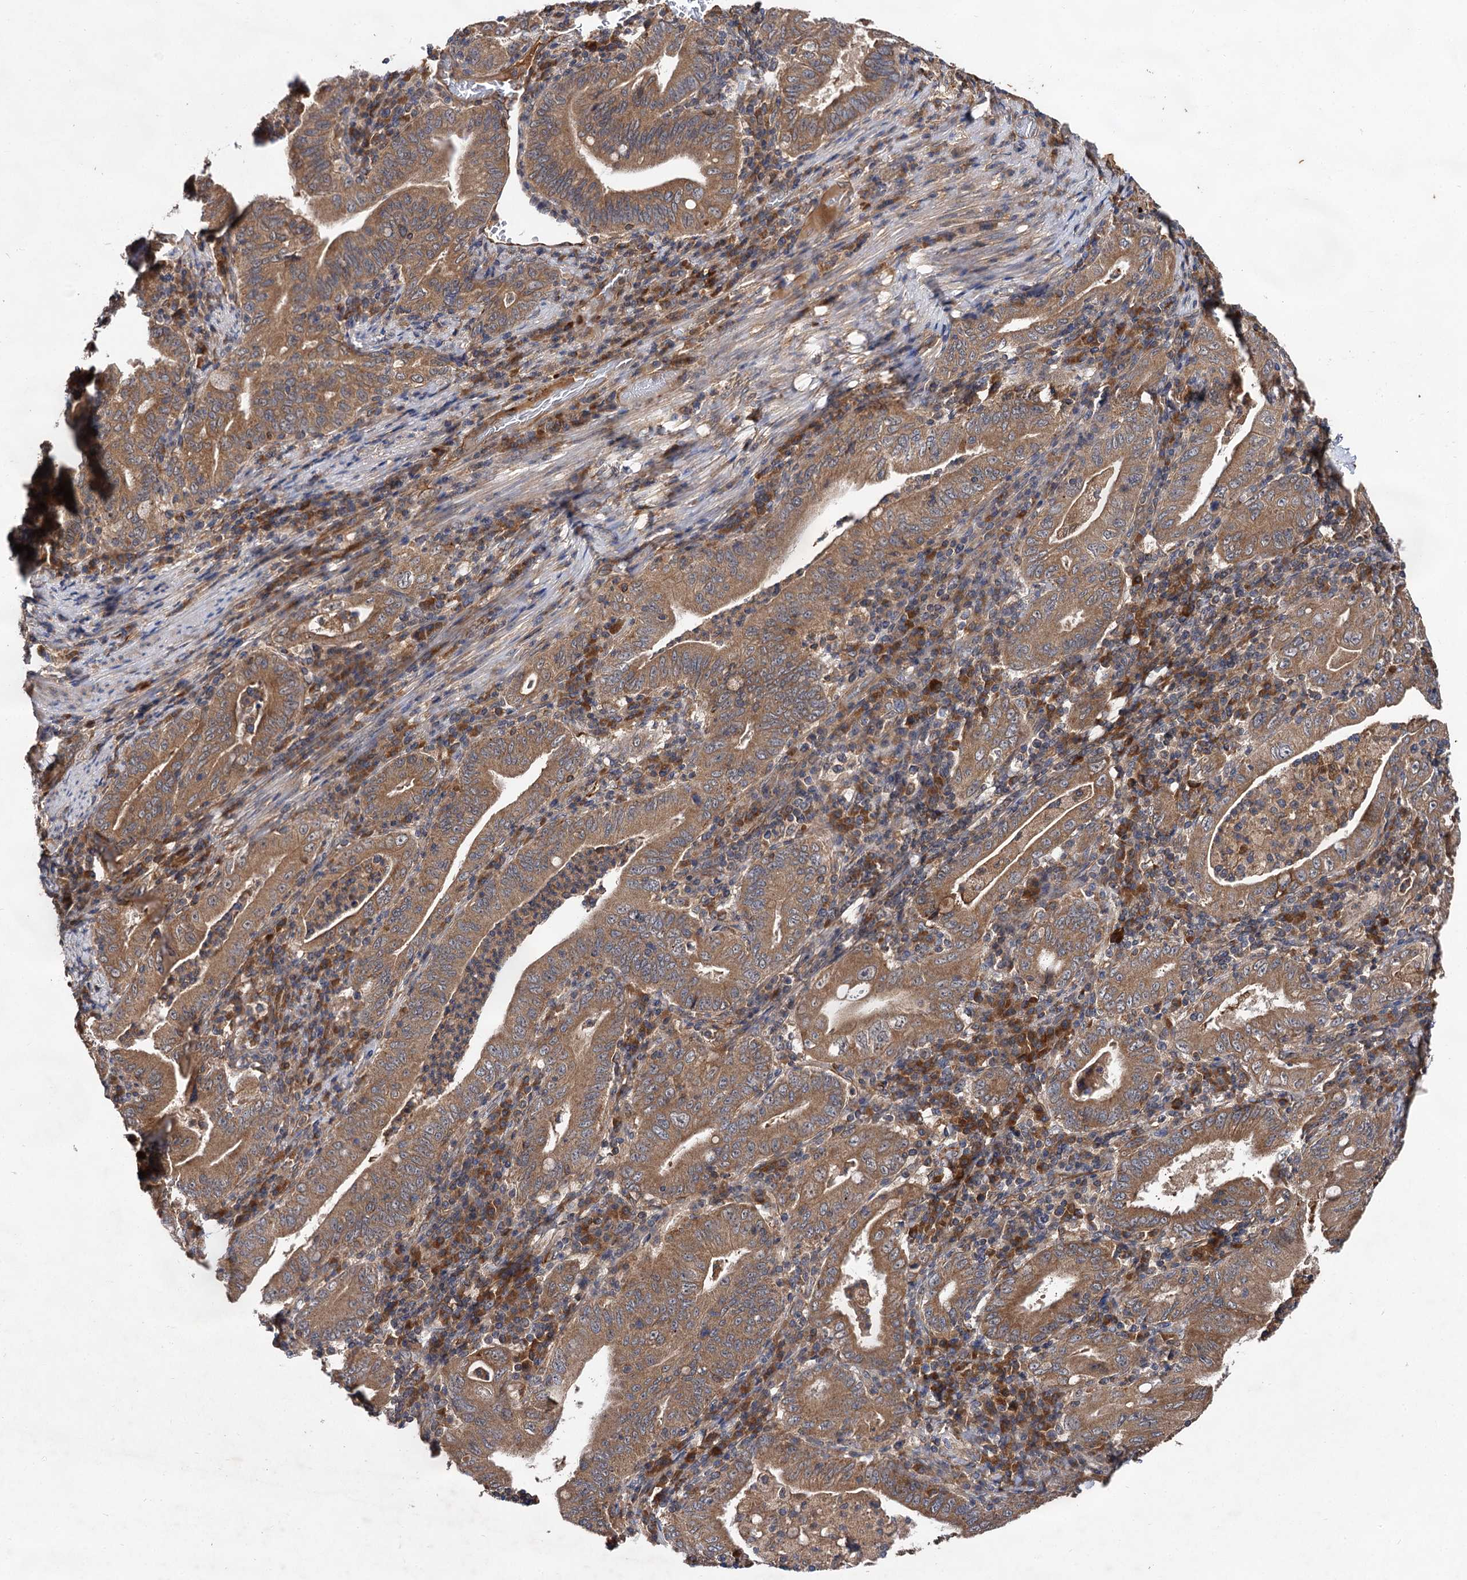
{"staining": {"intensity": "moderate", "quantity": ">75%", "location": "cytoplasmic/membranous"}, "tissue": "stomach cancer", "cell_type": "Tumor cells", "image_type": "cancer", "snomed": [{"axis": "morphology", "description": "Normal tissue, NOS"}, {"axis": "morphology", "description": "Adenocarcinoma, NOS"}, {"axis": "topography", "description": "Esophagus"}, {"axis": "topography", "description": "Stomach, upper"}, {"axis": "topography", "description": "Peripheral nerve tissue"}], "caption": "A brown stain labels moderate cytoplasmic/membranous staining of a protein in stomach cancer tumor cells.", "gene": "TEX9", "patient": {"sex": "male", "age": 62}}